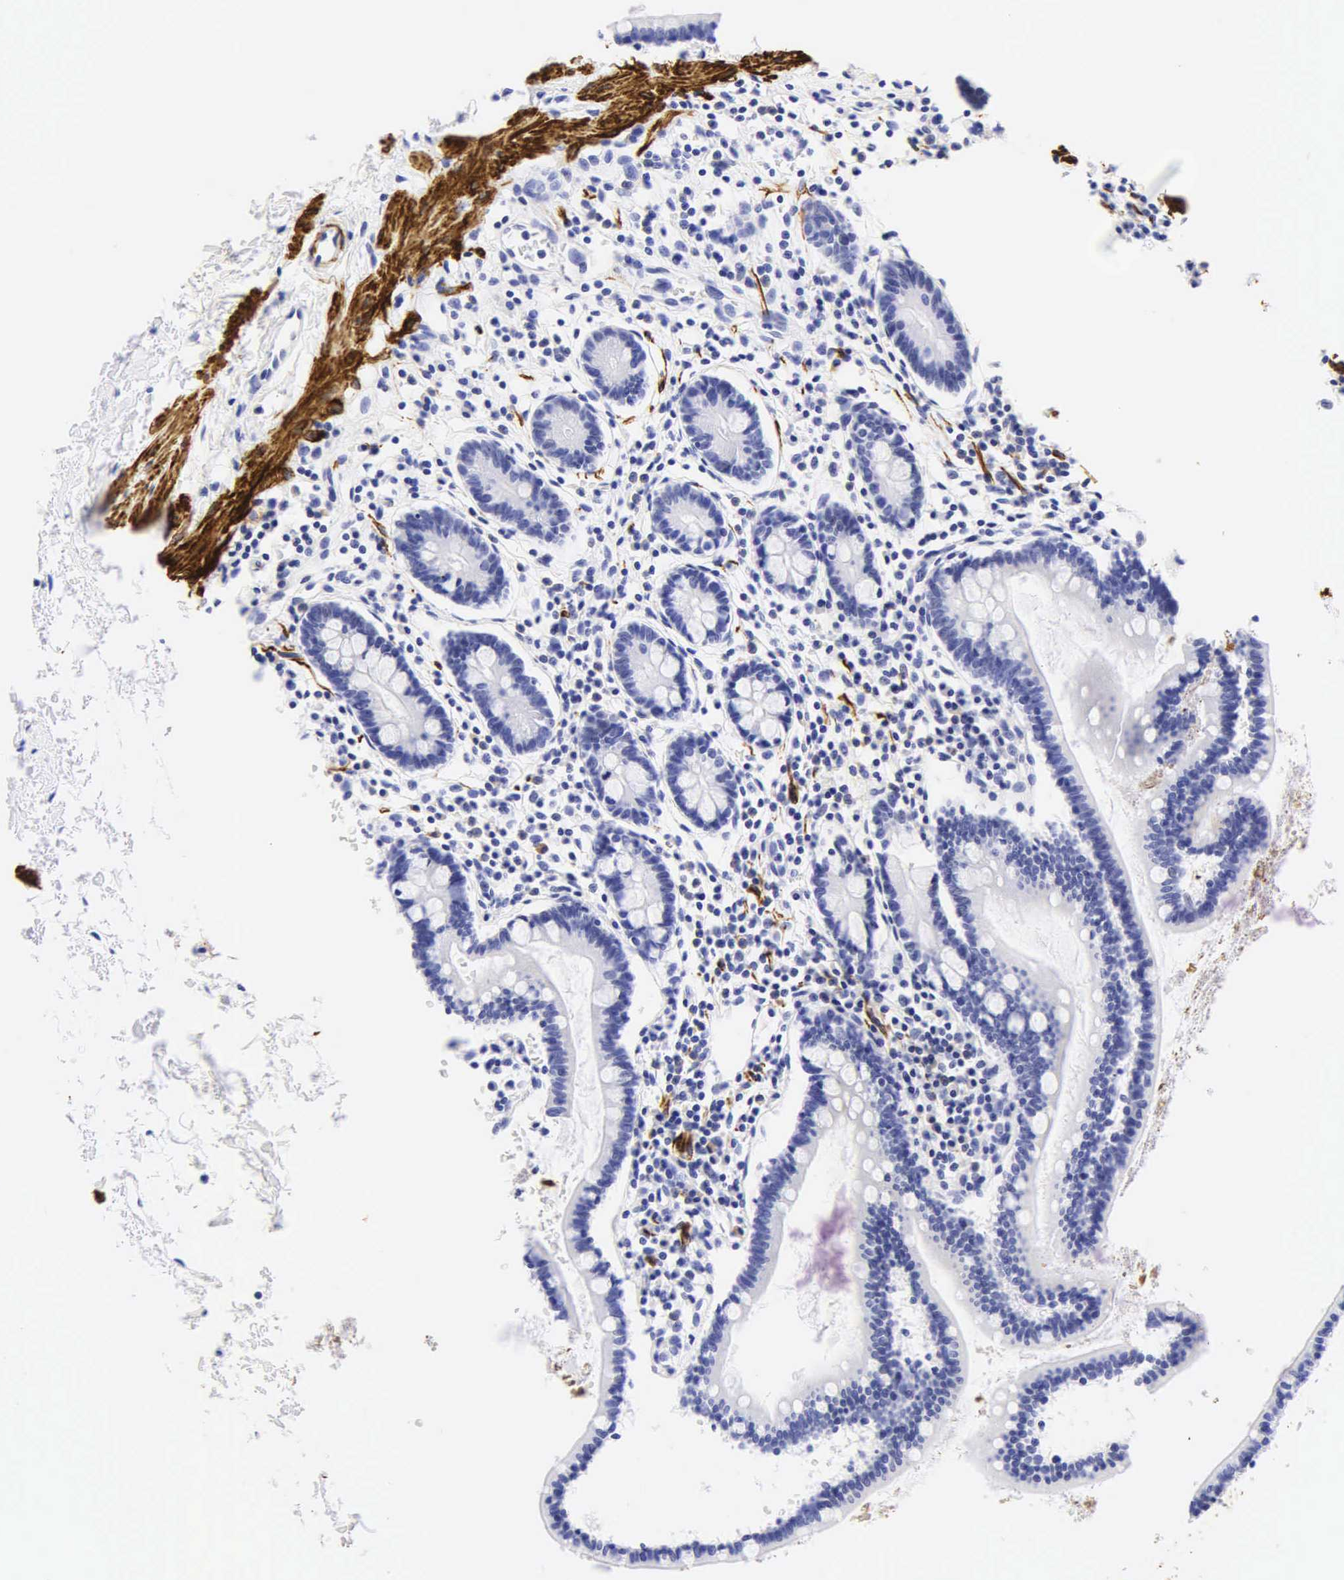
{"staining": {"intensity": "negative", "quantity": "none", "location": "none"}, "tissue": "small intestine", "cell_type": "Glandular cells", "image_type": "normal", "snomed": [{"axis": "morphology", "description": "Normal tissue, NOS"}, {"axis": "topography", "description": "Small intestine"}], "caption": "Immunohistochemistry (IHC) histopathology image of normal small intestine: human small intestine stained with DAB (3,3'-diaminobenzidine) reveals no significant protein positivity in glandular cells. The staining was performed using DAB to visualize the protein expression in brown, while the nuclei were stained in blue with hematoxylin (Magnification: 20x).", "gene": "DES", "patient": {"sex": "female", "age": 37}}